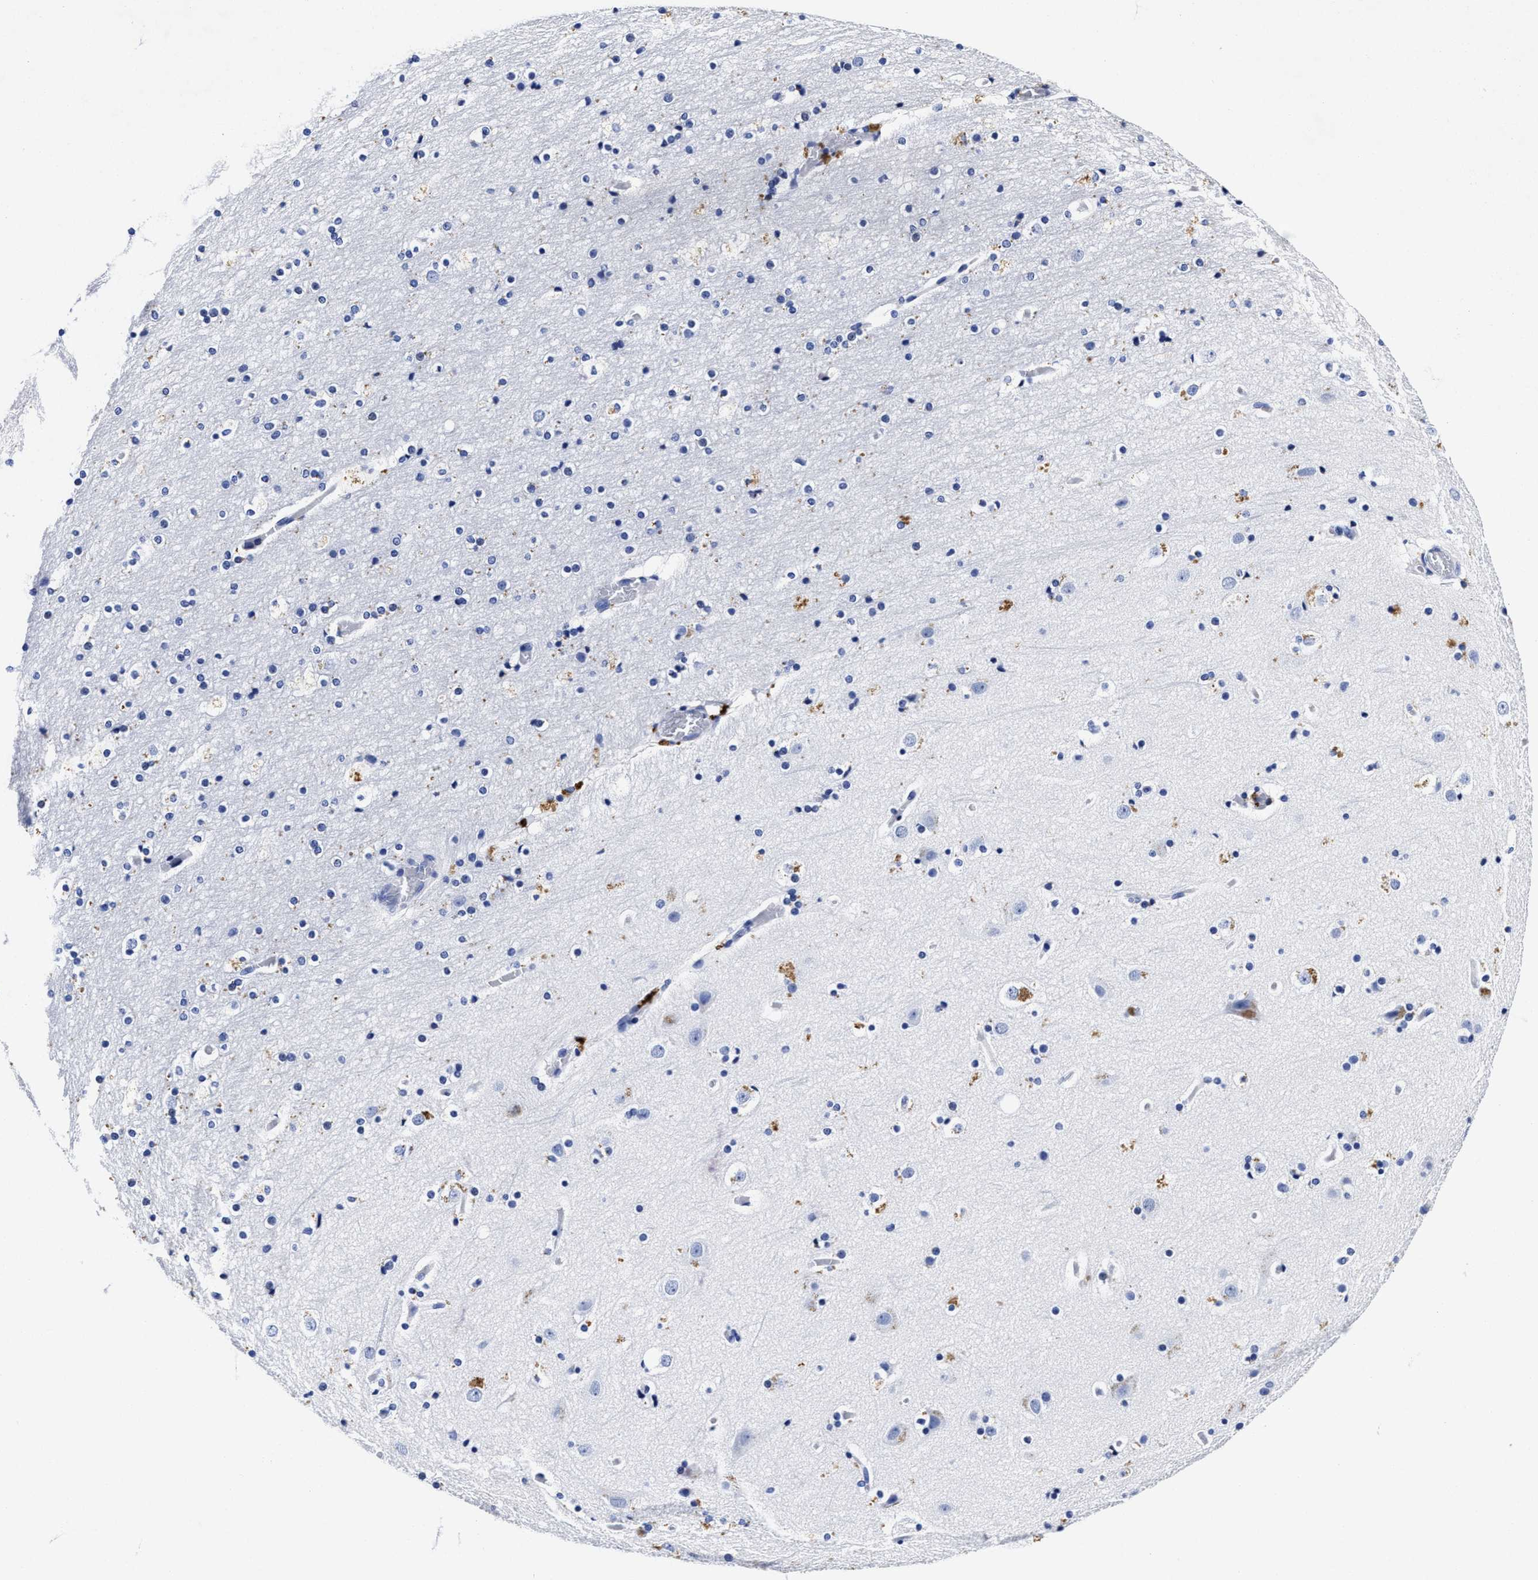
{"staining": {"intensity": "negative", "quantity": "none", "location": "none"}, "tissue": "cerebral cortex", "cell_type": "Endothelial cells", "image_type": "normal", "snomed": [{"axis": "morphology", "description": "Normal tissue, NOS"}, {"axis": "topography", "description": "Cerebral cortex"}], "caption": "The micrograph reveals no staining of endothelial cells in normal cerebral cortex. Nuclei are stained in blue.", "gene": "LRRC8E", "patient": {"sex": "male", "age": 57}}